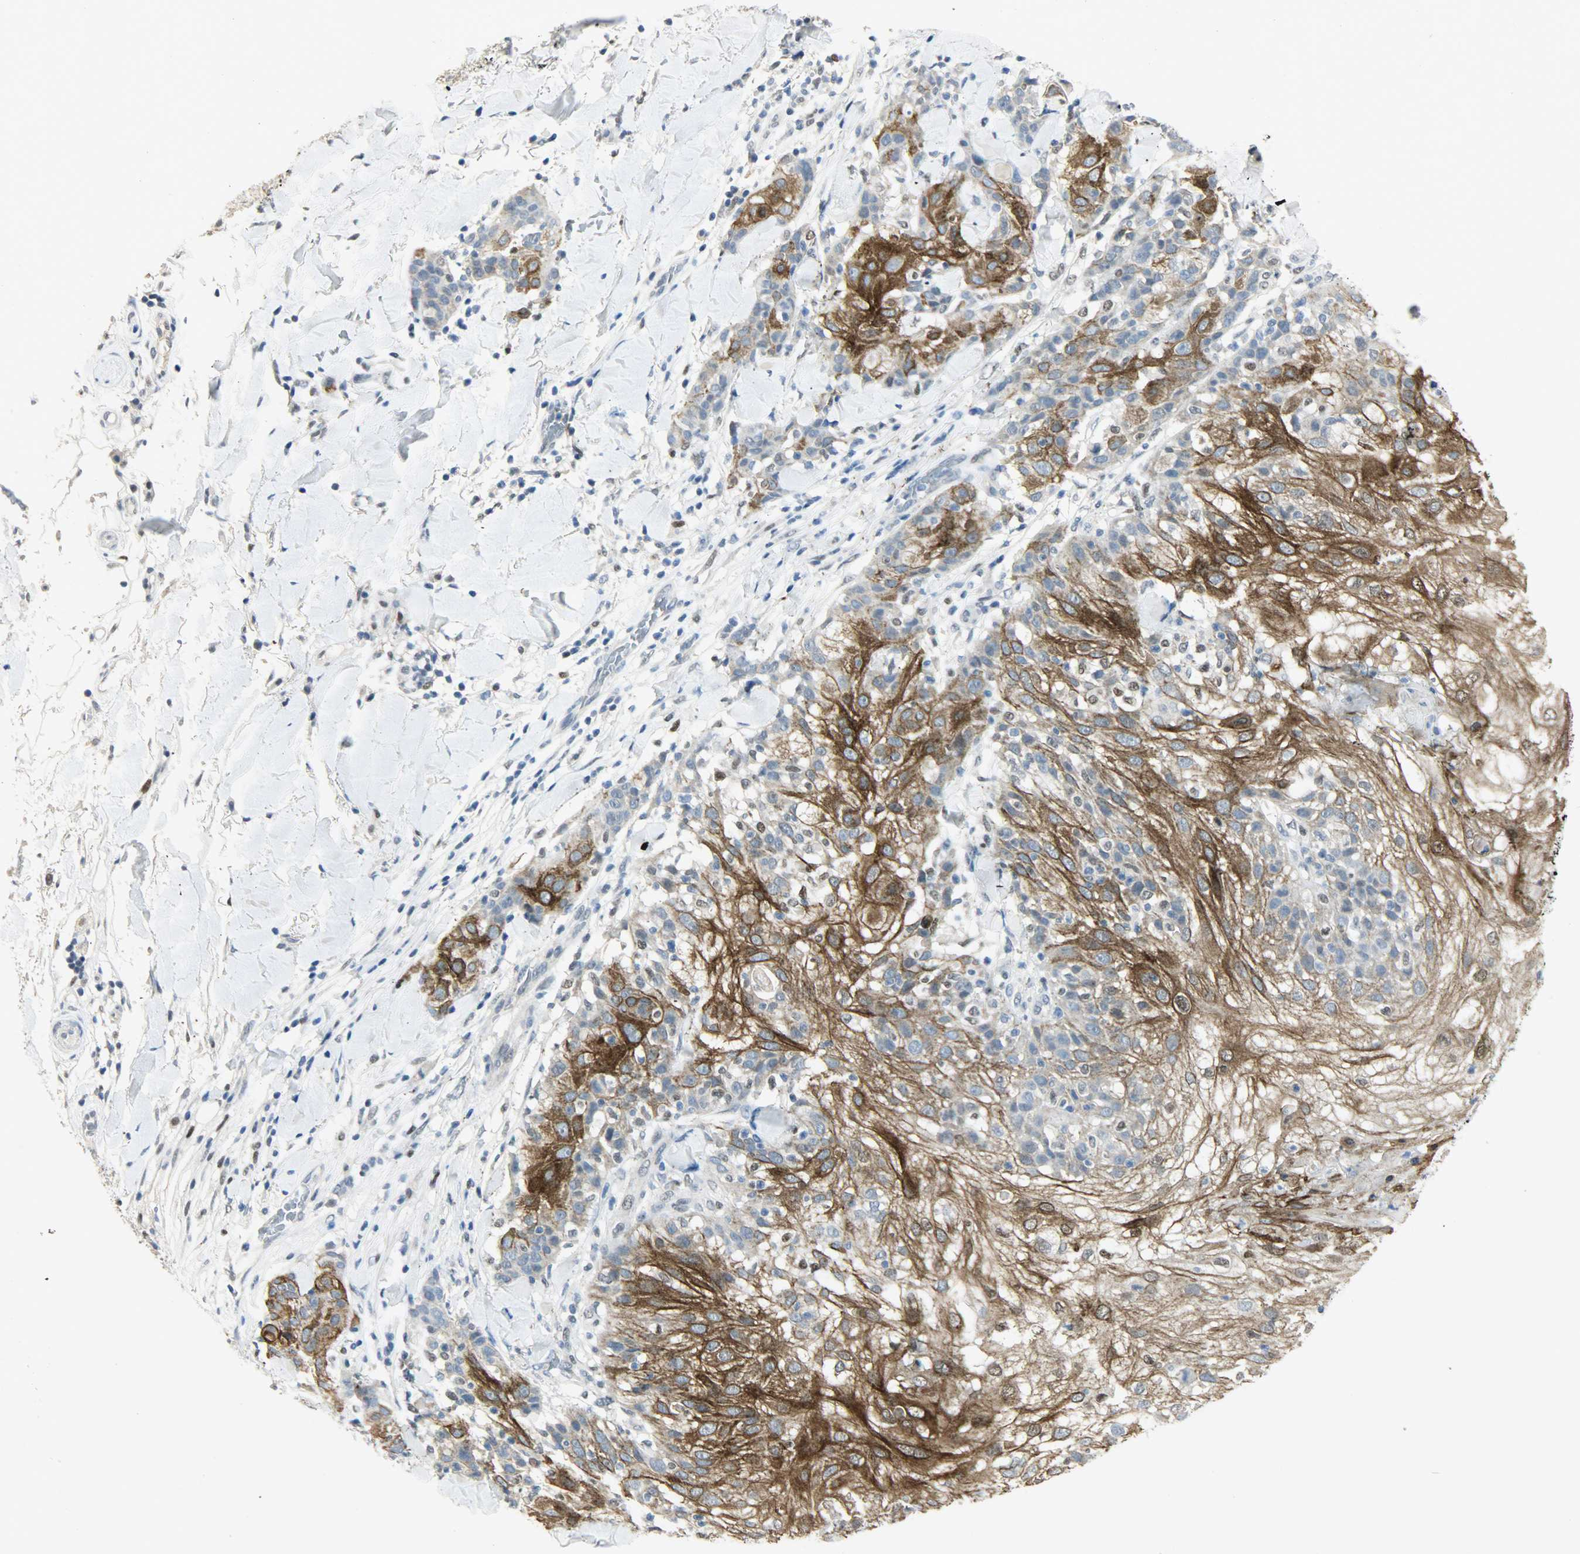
{"staining": {"intensity": "strong", "quantity": ">75%", "location": "cytoplasmic/membranous"}, "tissue": "skin cancer", "cell_type": "Tumor cells", "image_type": "cancer", "snomed": [{"axis": "morphology", "description": "Normal tissue, NOS"}, {"axis": "morphology", "description": "Squamous cell carcinoma, NOS"}, {"axis": "topography", "description": "Skin"}], "caption": "Skin squamous cell carcinoma tissue shows strong cytoplasmic/membranous staining in about >75% of tumor cells, visualized by immunohistochemistry. (DAB IHC with brightfield microscopy, high magnification).", "gene": "PPARG", "patient": {"sex": "female", "age": 83}}